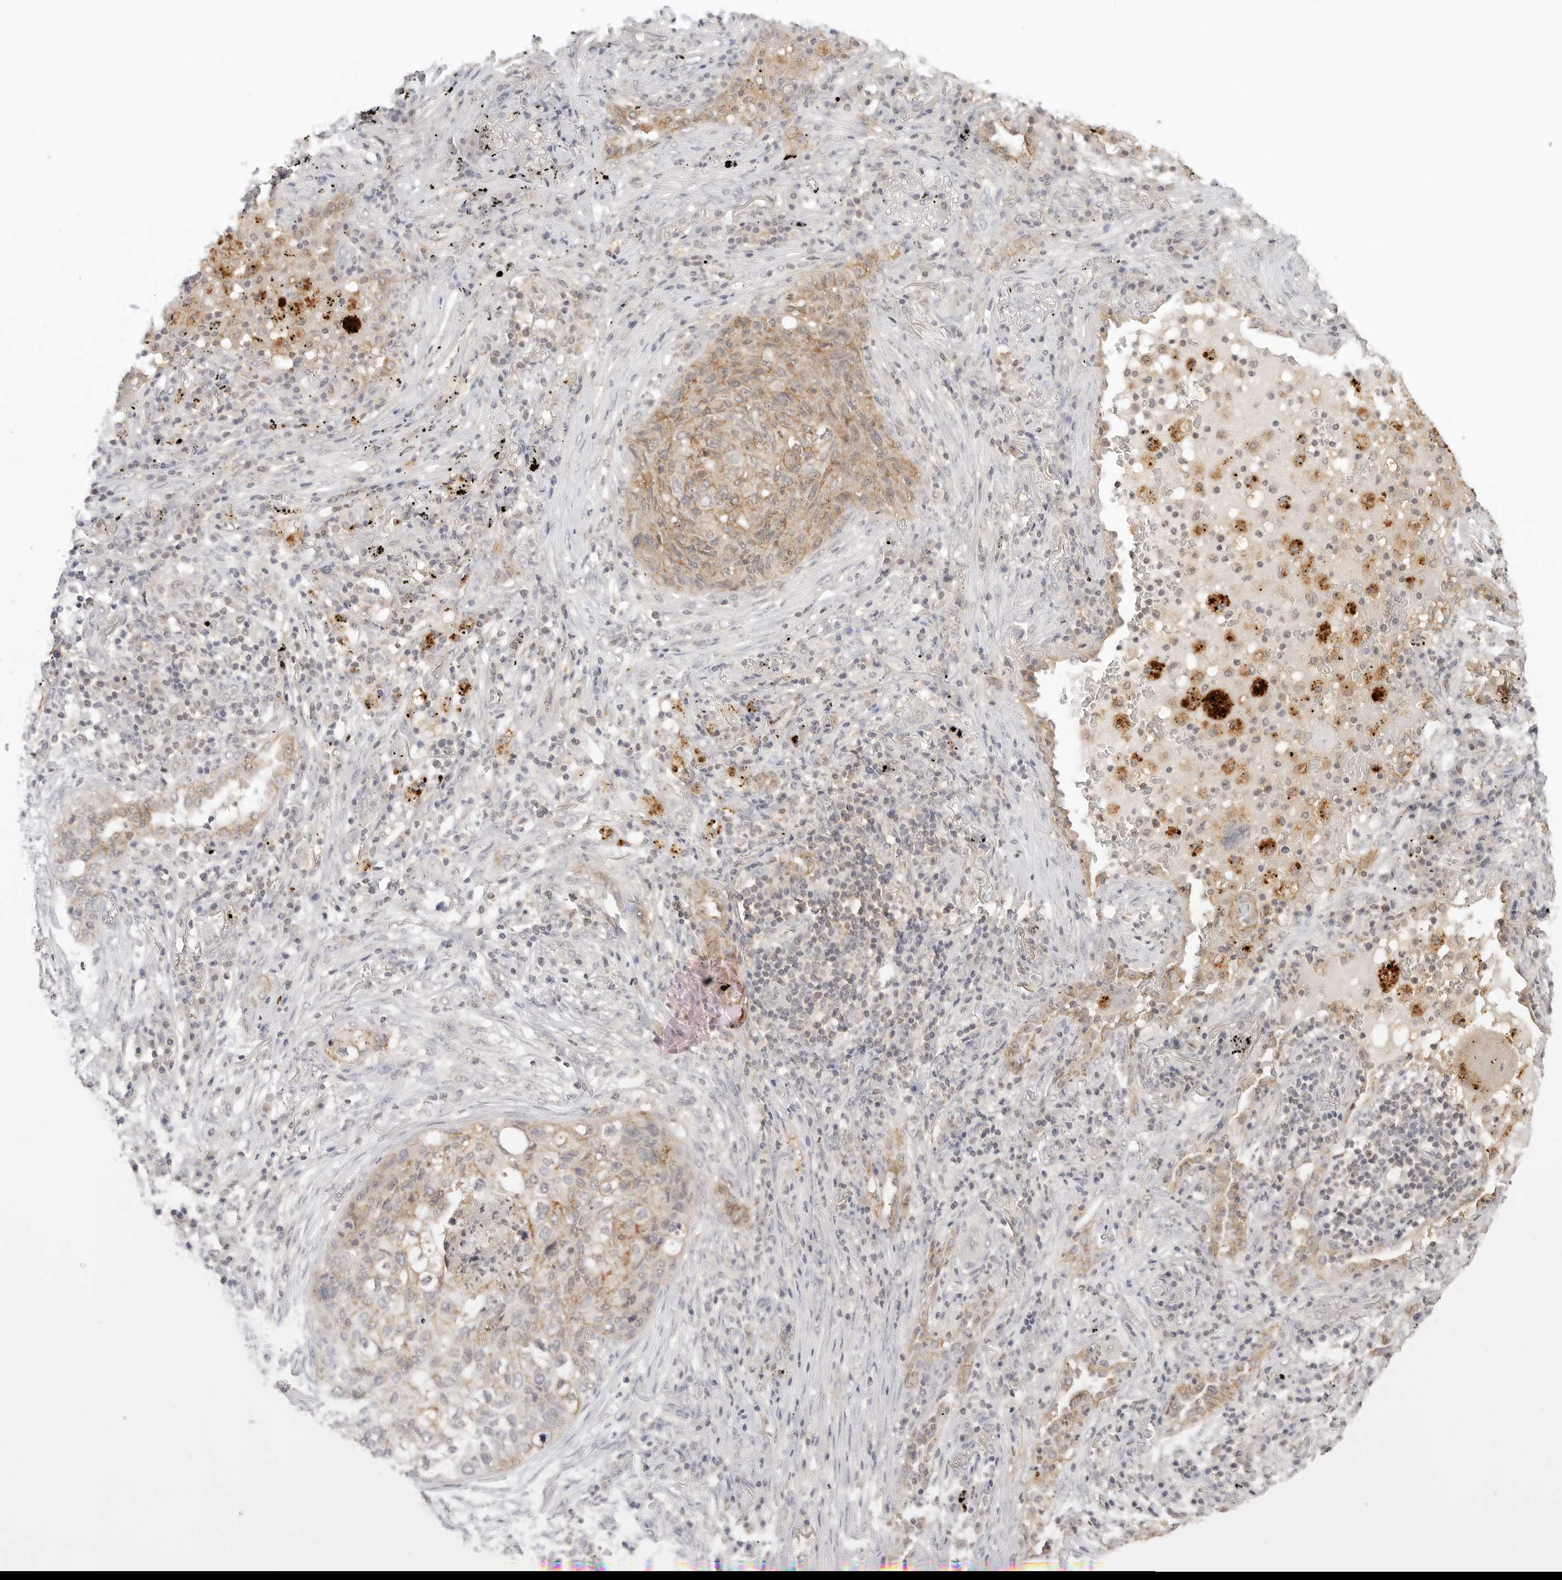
{"staining": {"intensity": "moderate", "quantity": "25%-75%", "location": "cytoplasmic/membranous"}, "tissue": "lung cancer", "cell_type": "Tumor cells", "image_type": "cancer", "snomed": [{"axis": "morphology", "description": "Squamous cell carcinoma, NOS"}, {"axis": "topography", "description": "Lung"}], "caption": "Protein expression by immunohistochemistry (IHC) shows moderate cytoplasmic/membranous expression in about 25%-75% of tumor cells in lung cancer.", "gene": "EPHA1", "patient": {"sex": "female", "age": 63}}